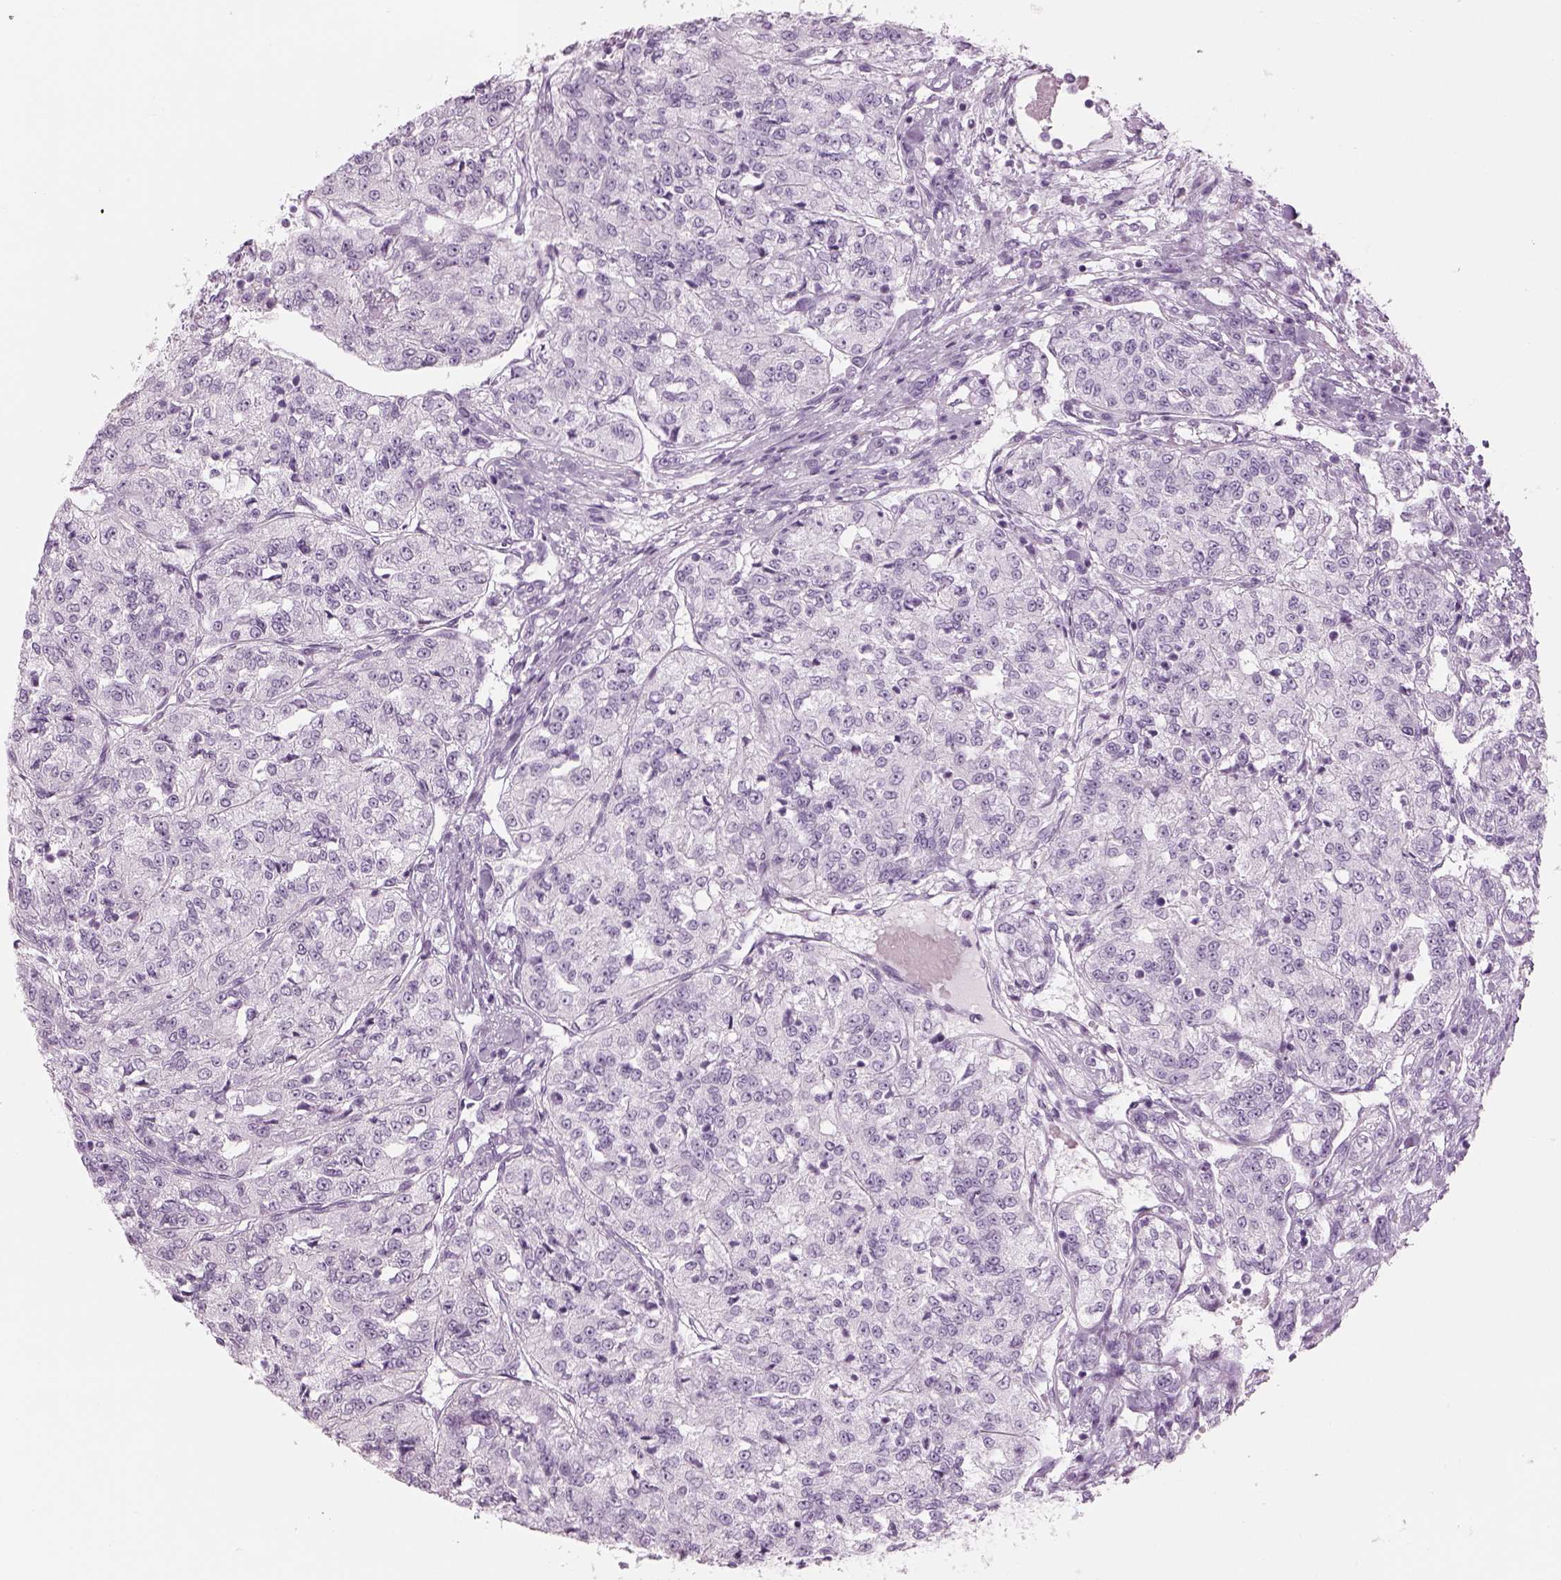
{"staining": {"intensity": "negative", "quantity": "none", "location": "none"}, "tissue": "renal cancer", "cell_type": "Tumor cells", "image_type": "cancer", "snomed": [{"axis": "morphology", "description": "Adenocarcinoma, NOS"}, {"axis": "topography", "description": "Kidney"}], "caption": "The micrograph demonstrates no significant staining in tumor cells of adenocarcinoma (renal).", "gene": "SAG", "patient": {"sex": "female", "age": 63}}